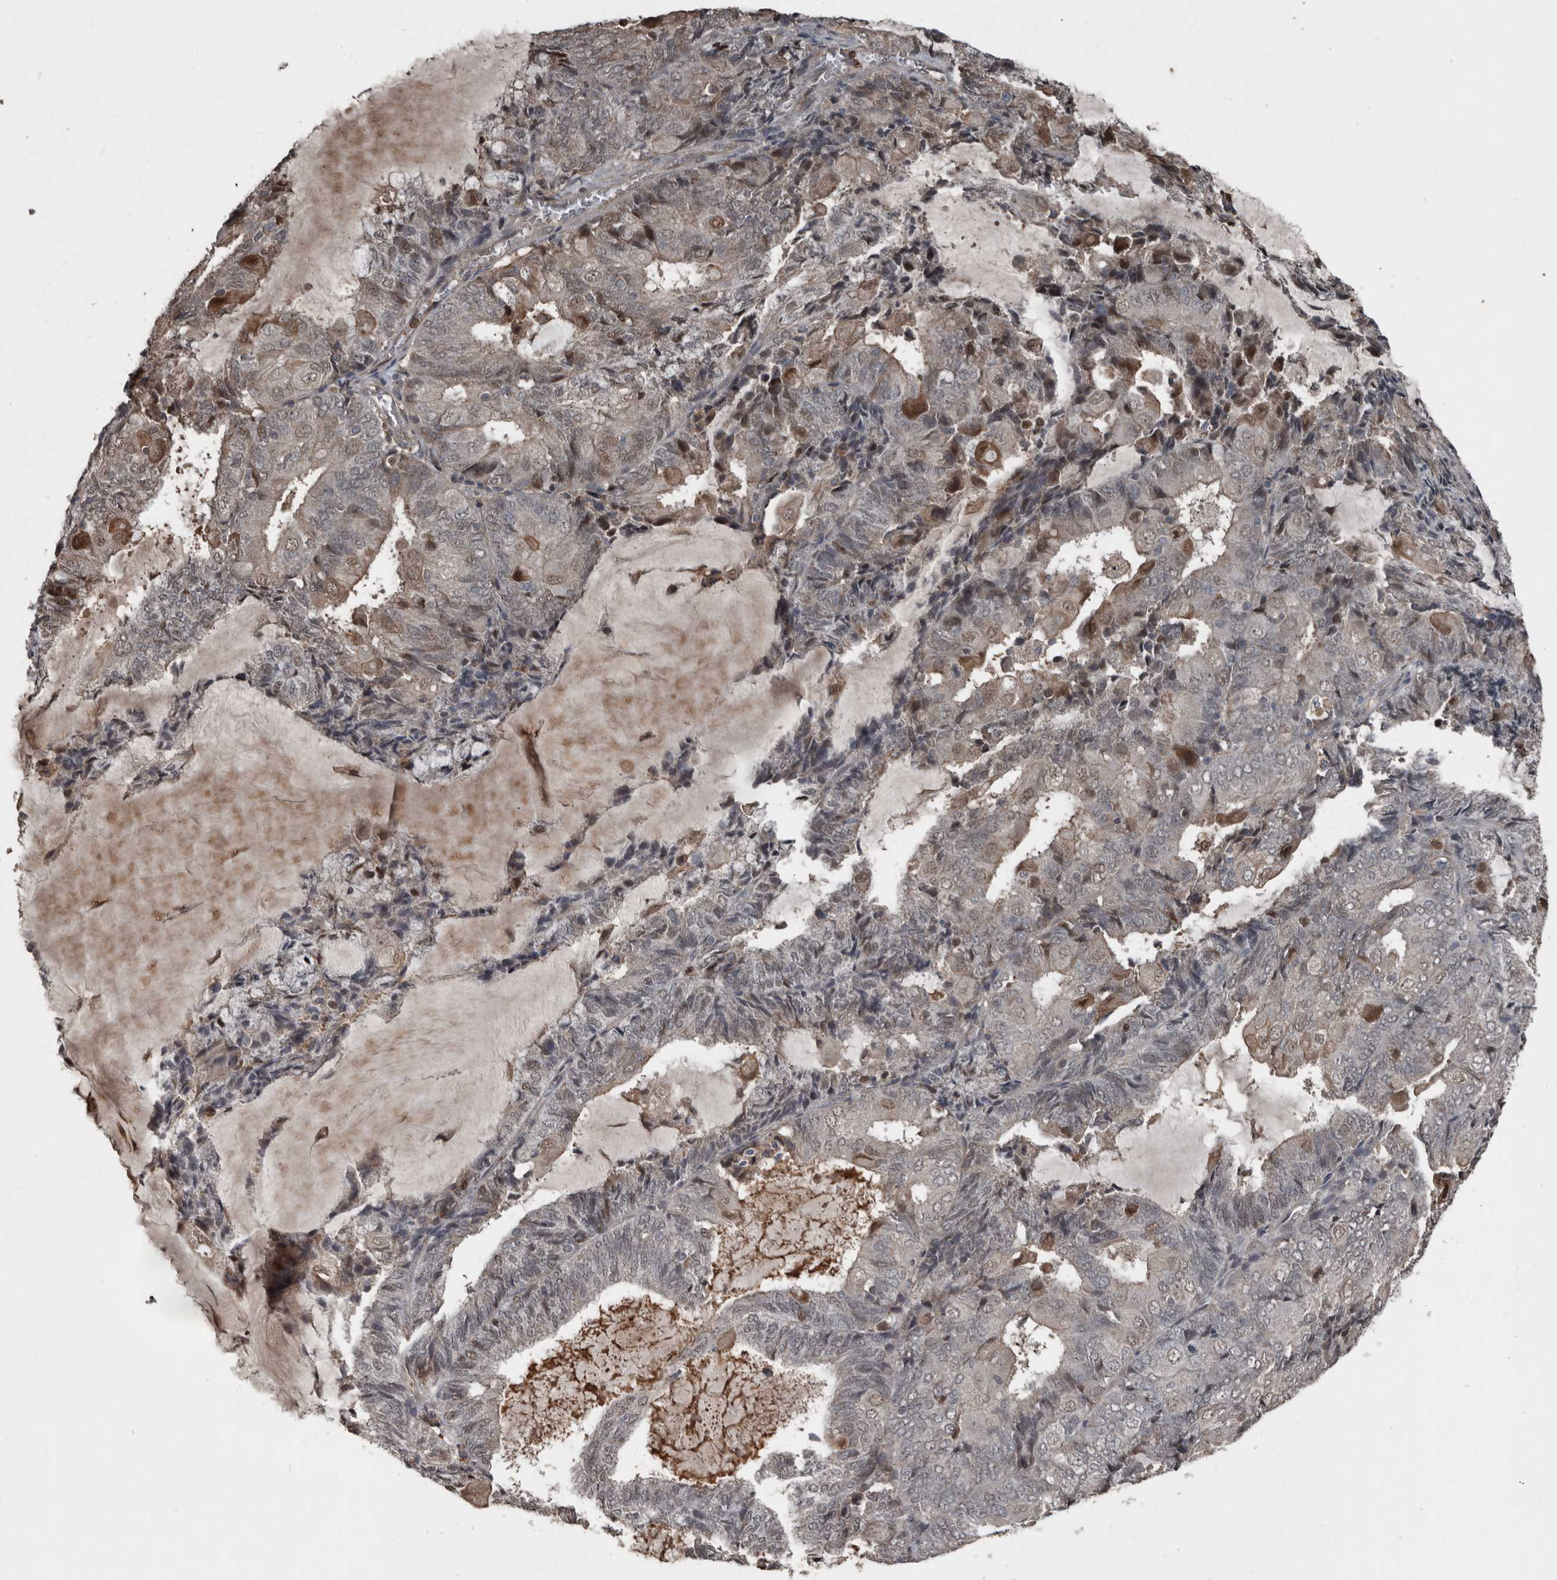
{"staining": {"intensity": "moderate", "quantity": "<25%", "location": "nuclear"}, "tissue": "endometrial cancer", "cell_type": "Tumor cells", "image_type": "cancer", "snomed": [{"axis": "morphology", "description": "Adenocarcinoma, NOS"}, {"axis": "topography", "description": "Endometrium"}], "caption": "Endometrial cancer stained with immunohistochemistry (IHC) demonstrates moderate nuclear staining in about <25% of tumor cells.", "gene": "FSBP", "patient": {"sex": "female", "age": 81}}